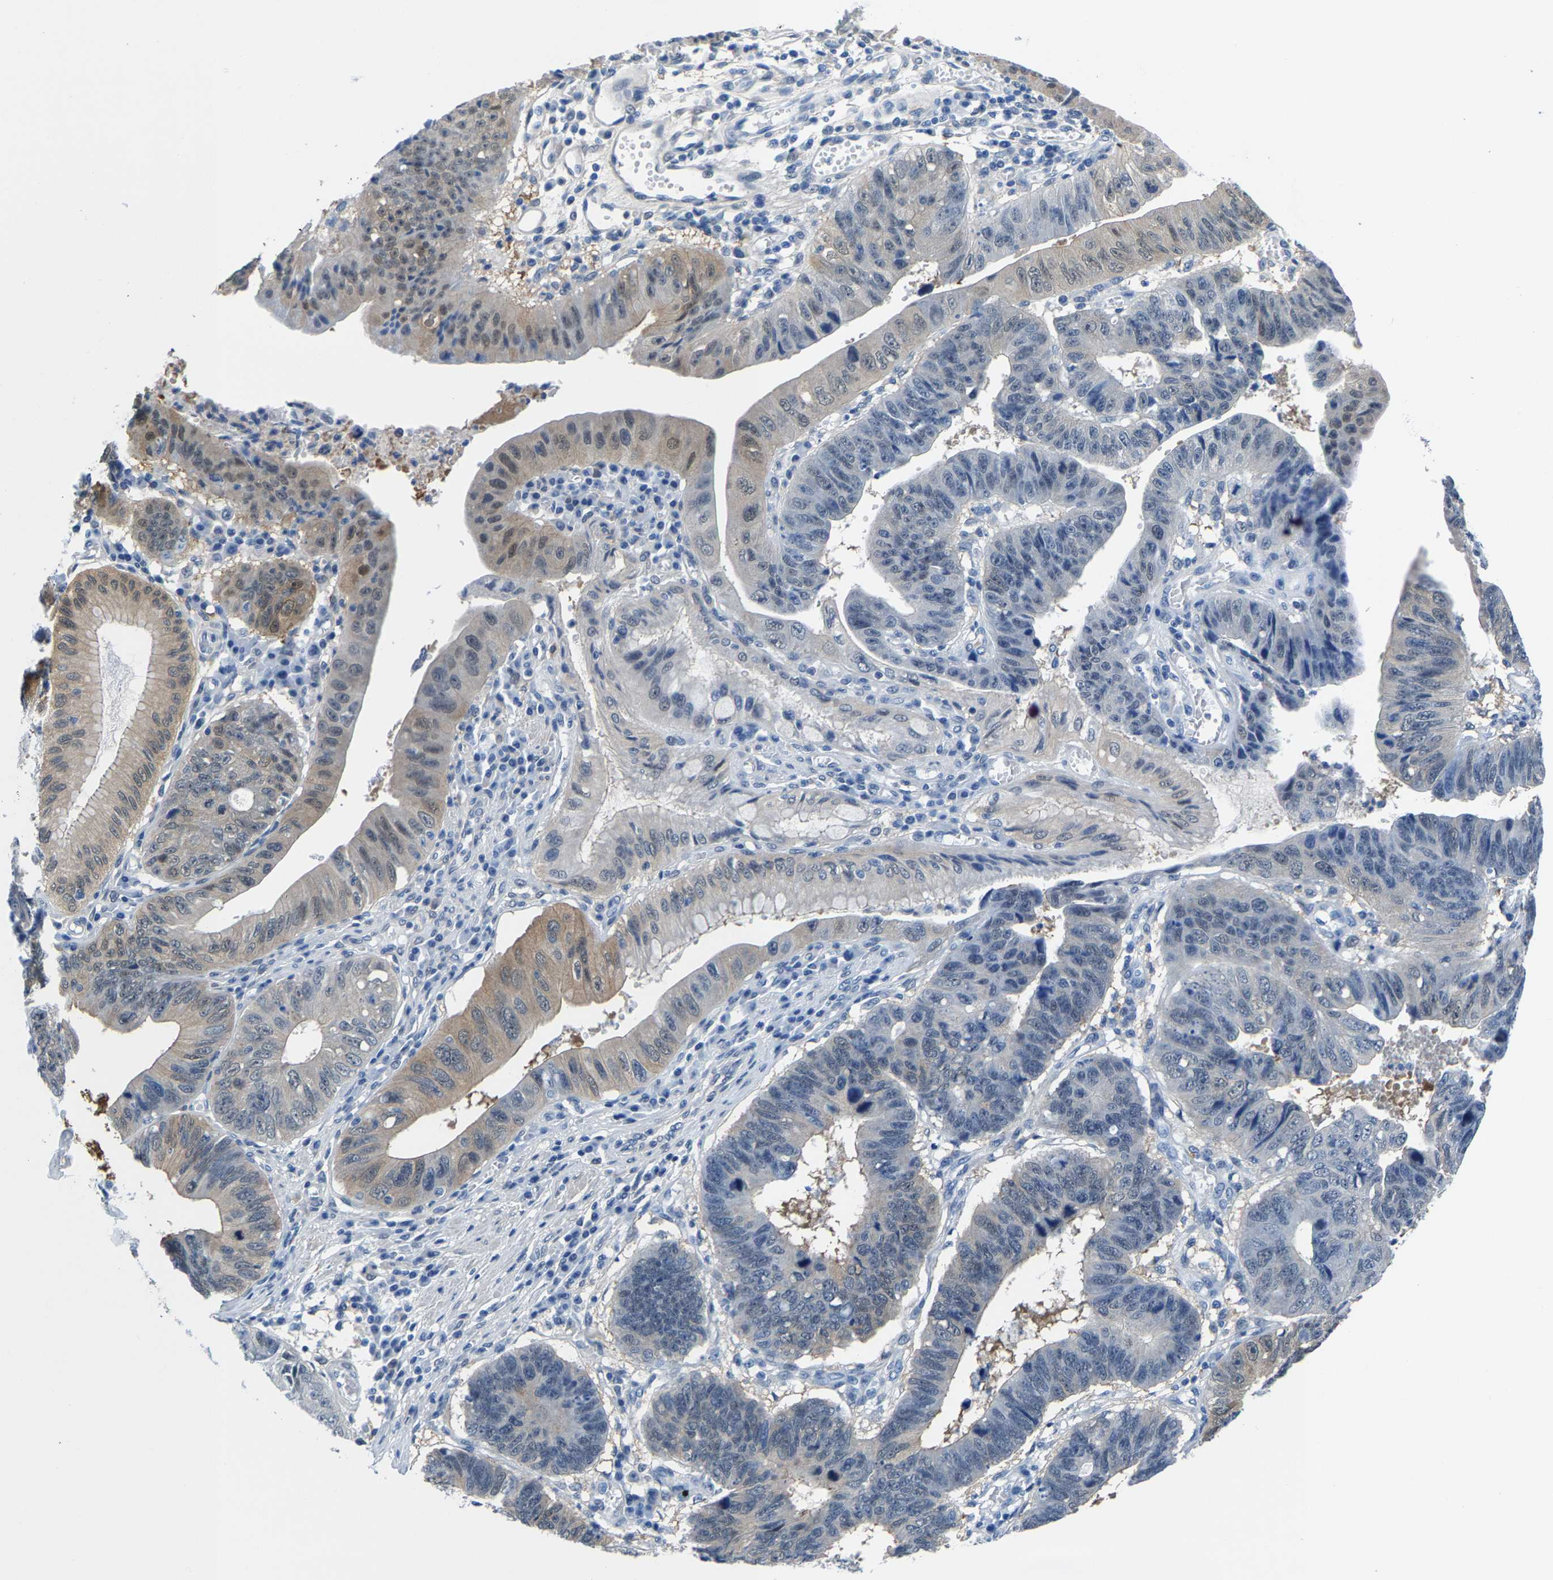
{"staining": {"intensity": "weak", "quantity": "<25%", "location": "cytoplasmic/membranous"}, "tissue": "stomach cancer", "cell_type": "Tumor cells", "image_type": "cancer", "snomed": [{"axis": "morphology", "description": "Adenocarcinoma, NOS"}, {"axis": "topography", "description": "Stomach"}], "caption": "There is no significant expression in tumor cells of stomach cancer. (DAB (3,3'-diaminobenzidine) IHC, high magnification).", "gene": "SSH3", "patient": {"sex": "male", "age": 59}}